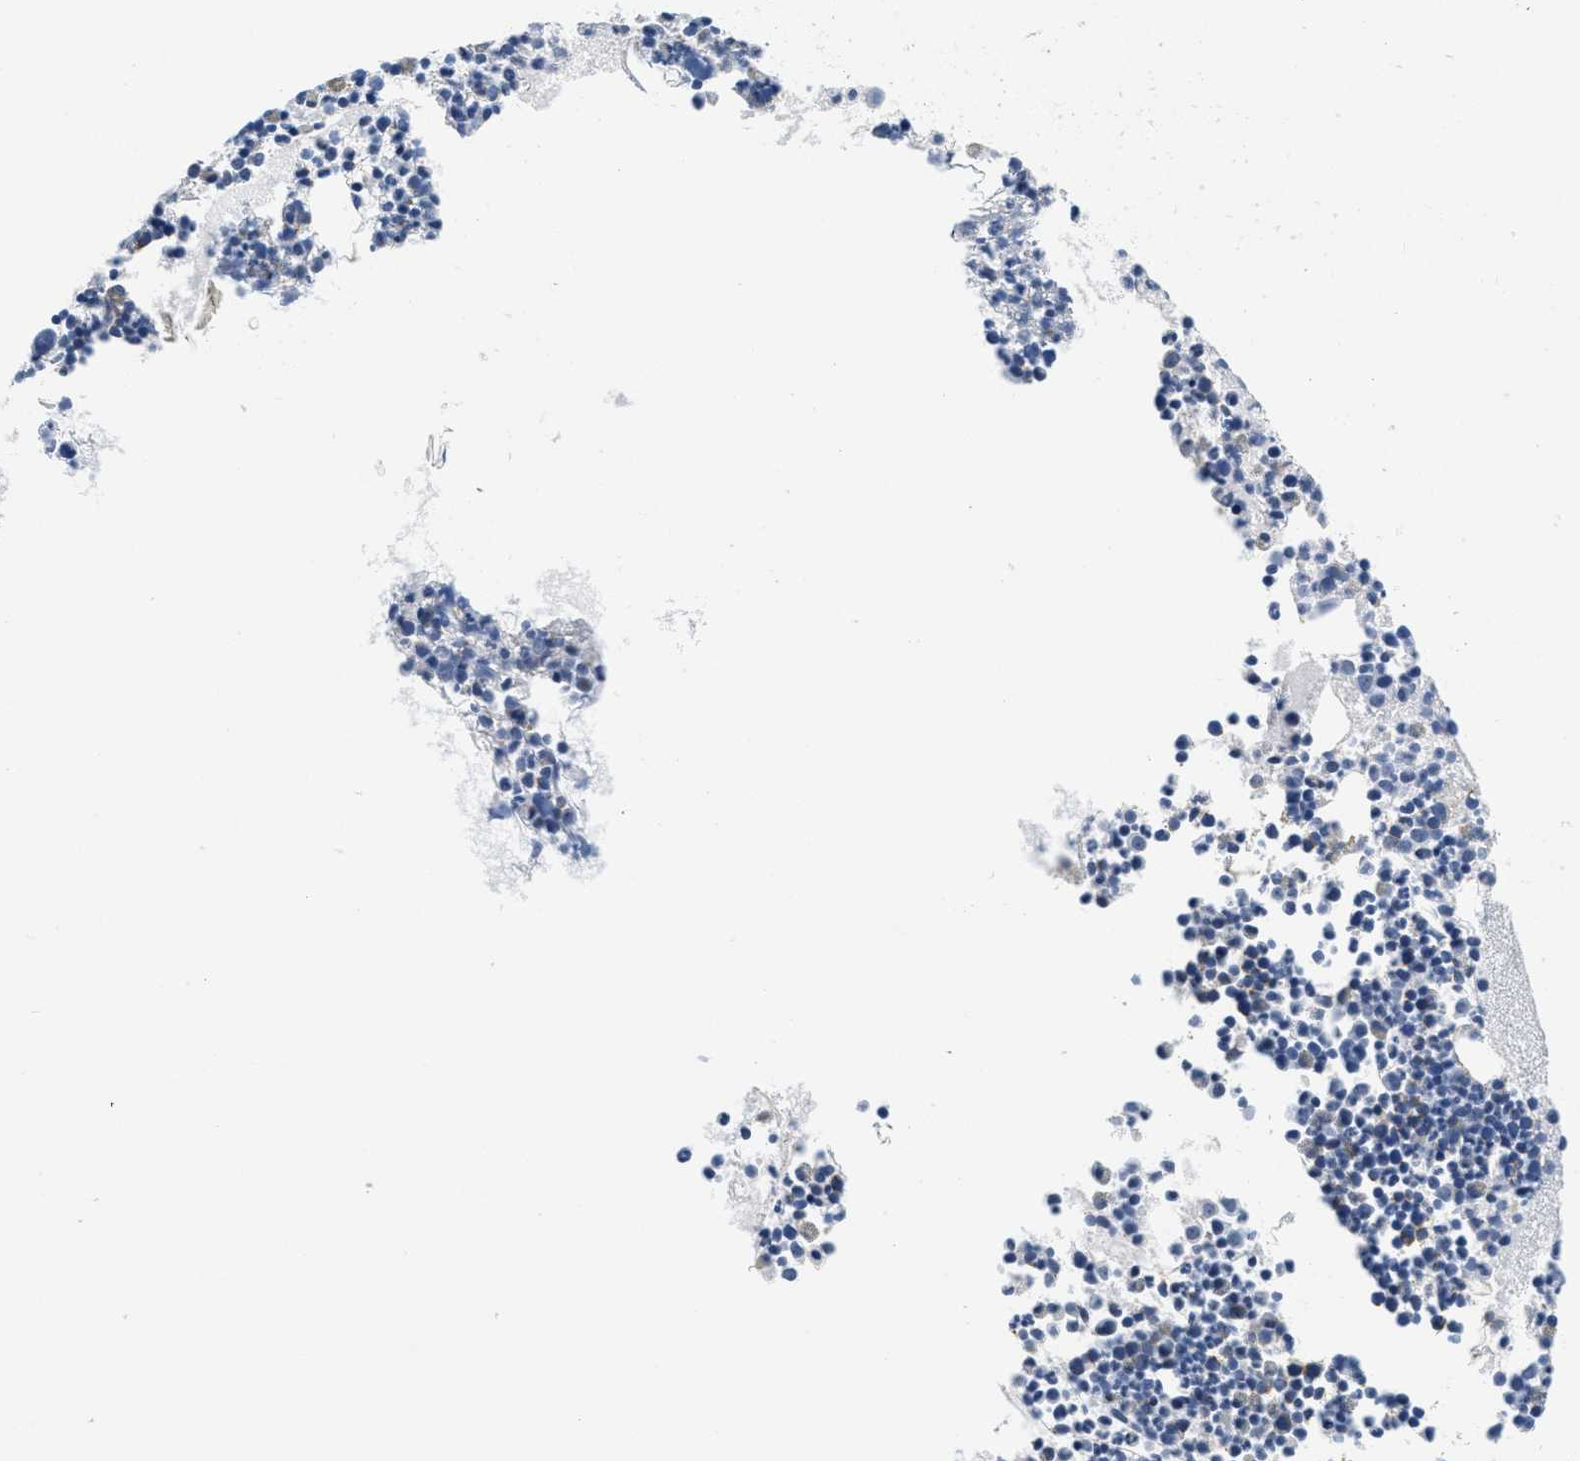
{"staining": {"intensity": "negative", "quantity": "none", "location": "none"}, "tissue": "bone marrow", "cell_type": "Hematopoietic cells", "image_type": "normal", "snomed": [{"axis": "morphology", "description": "Normal tissue, NOS"}, {"axis": "morphology", "description": "Inflammation, NOS"}, {"axis": "topography", "description": "Bone marrow"}], "caption": "High magnification brightfield microscopy of benign bone marrow stained with DAB (brown) and counterstained with hematoxylin (blue): hematopoietic cells show no significant staining.", "gene": "HS3ST2", "patient": {"sex": "male", "age": 58}}